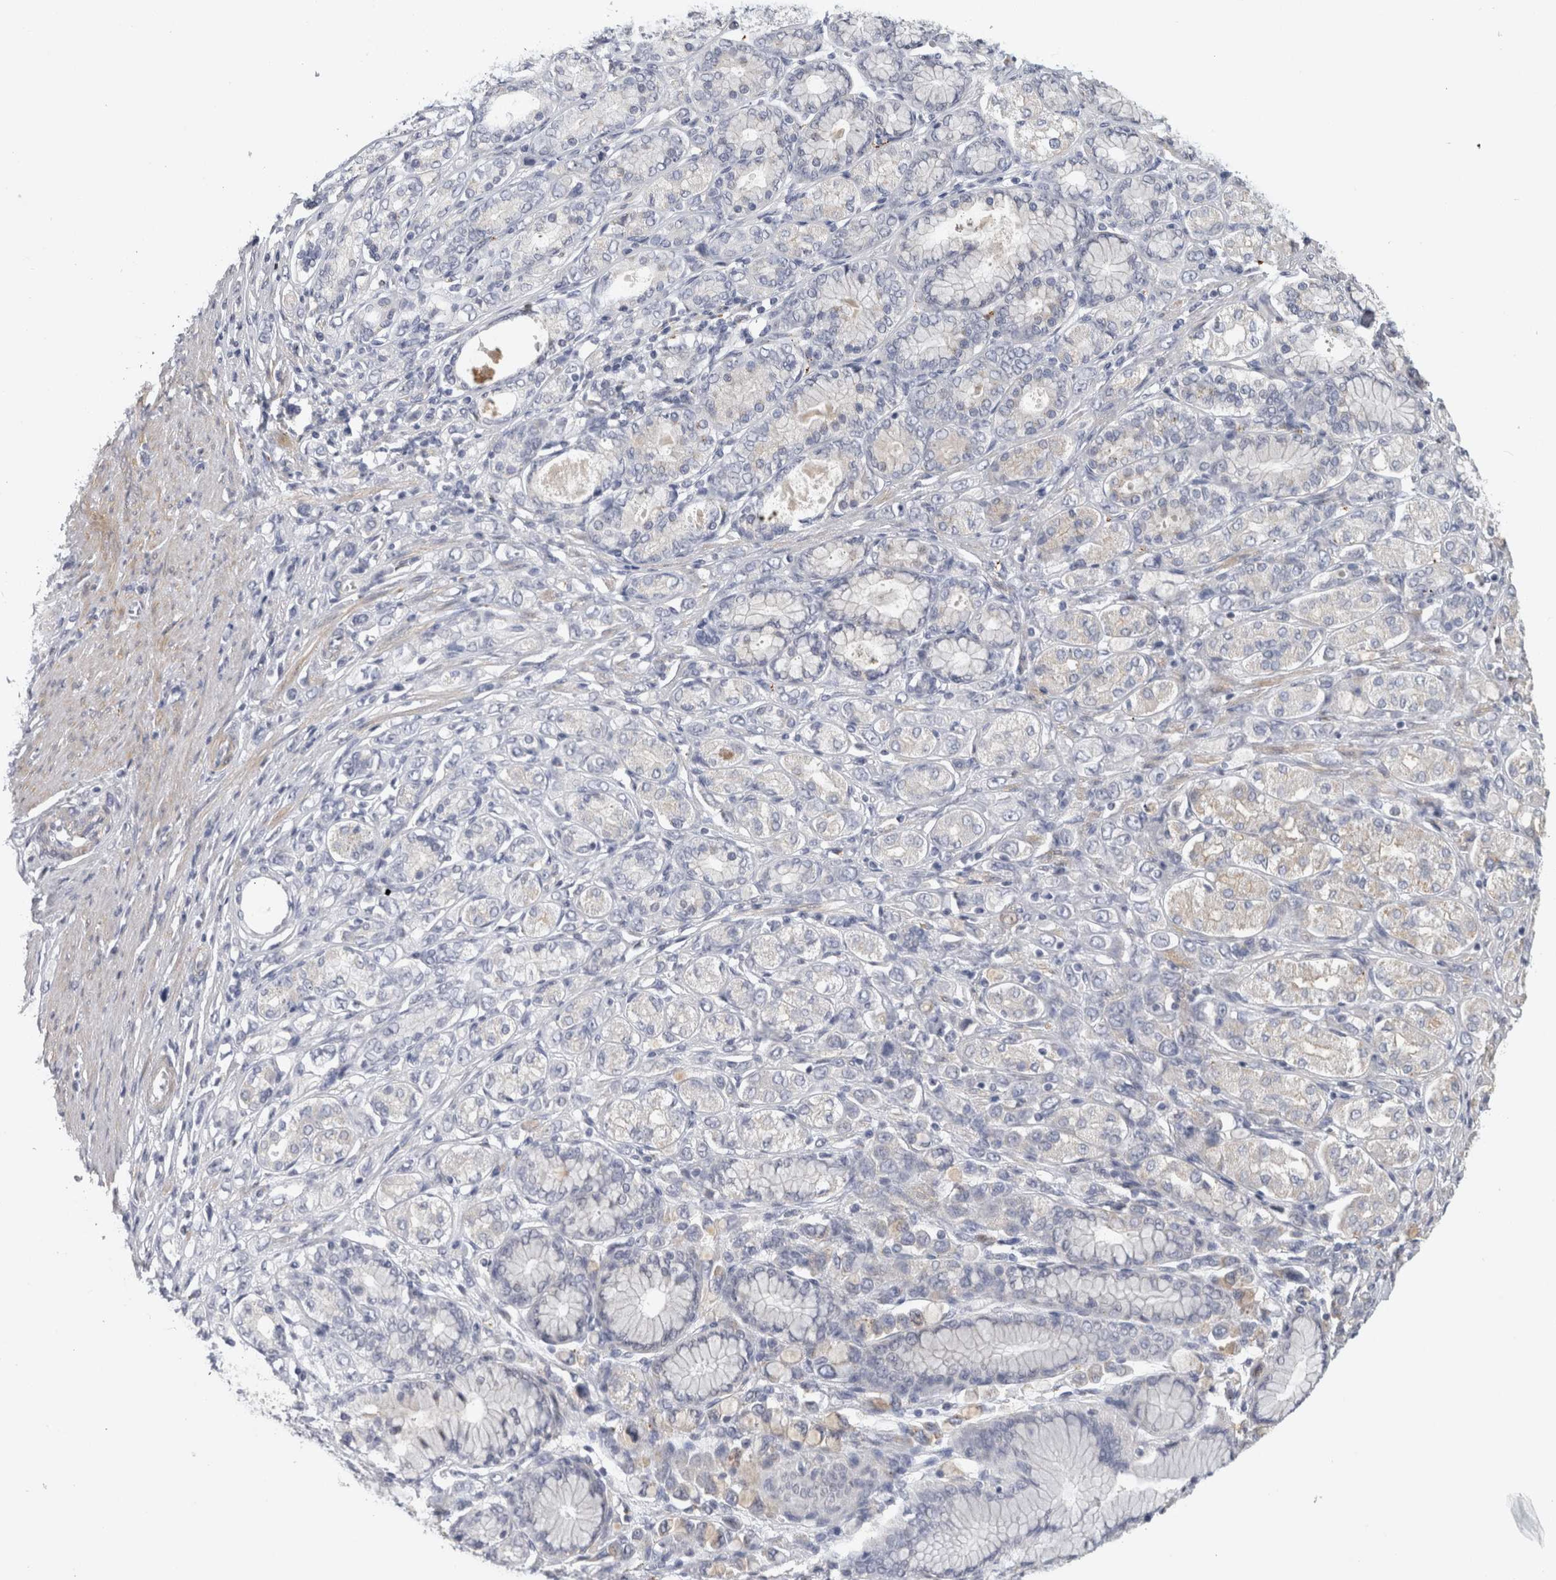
{"staining": {"intensity": "negative", "quantity": "none", "location": "none"}, "tissue": "stomach cancer", "cell_type": "Tumor cells", "image_type": "cancer", "snomed": [{"axis": "morphology", "description": "Adenocarcinoma, NOS"}, {"axis": "topography", "description": "Stomach"}], "caption": "High power microscopy histopathology image of an IHC micrograph of adenocarcinoma (stomach), revealing no significant staining in tumor cells.", "gene": "MGAT1", "patient": {"sex": "female", "age": 65}}